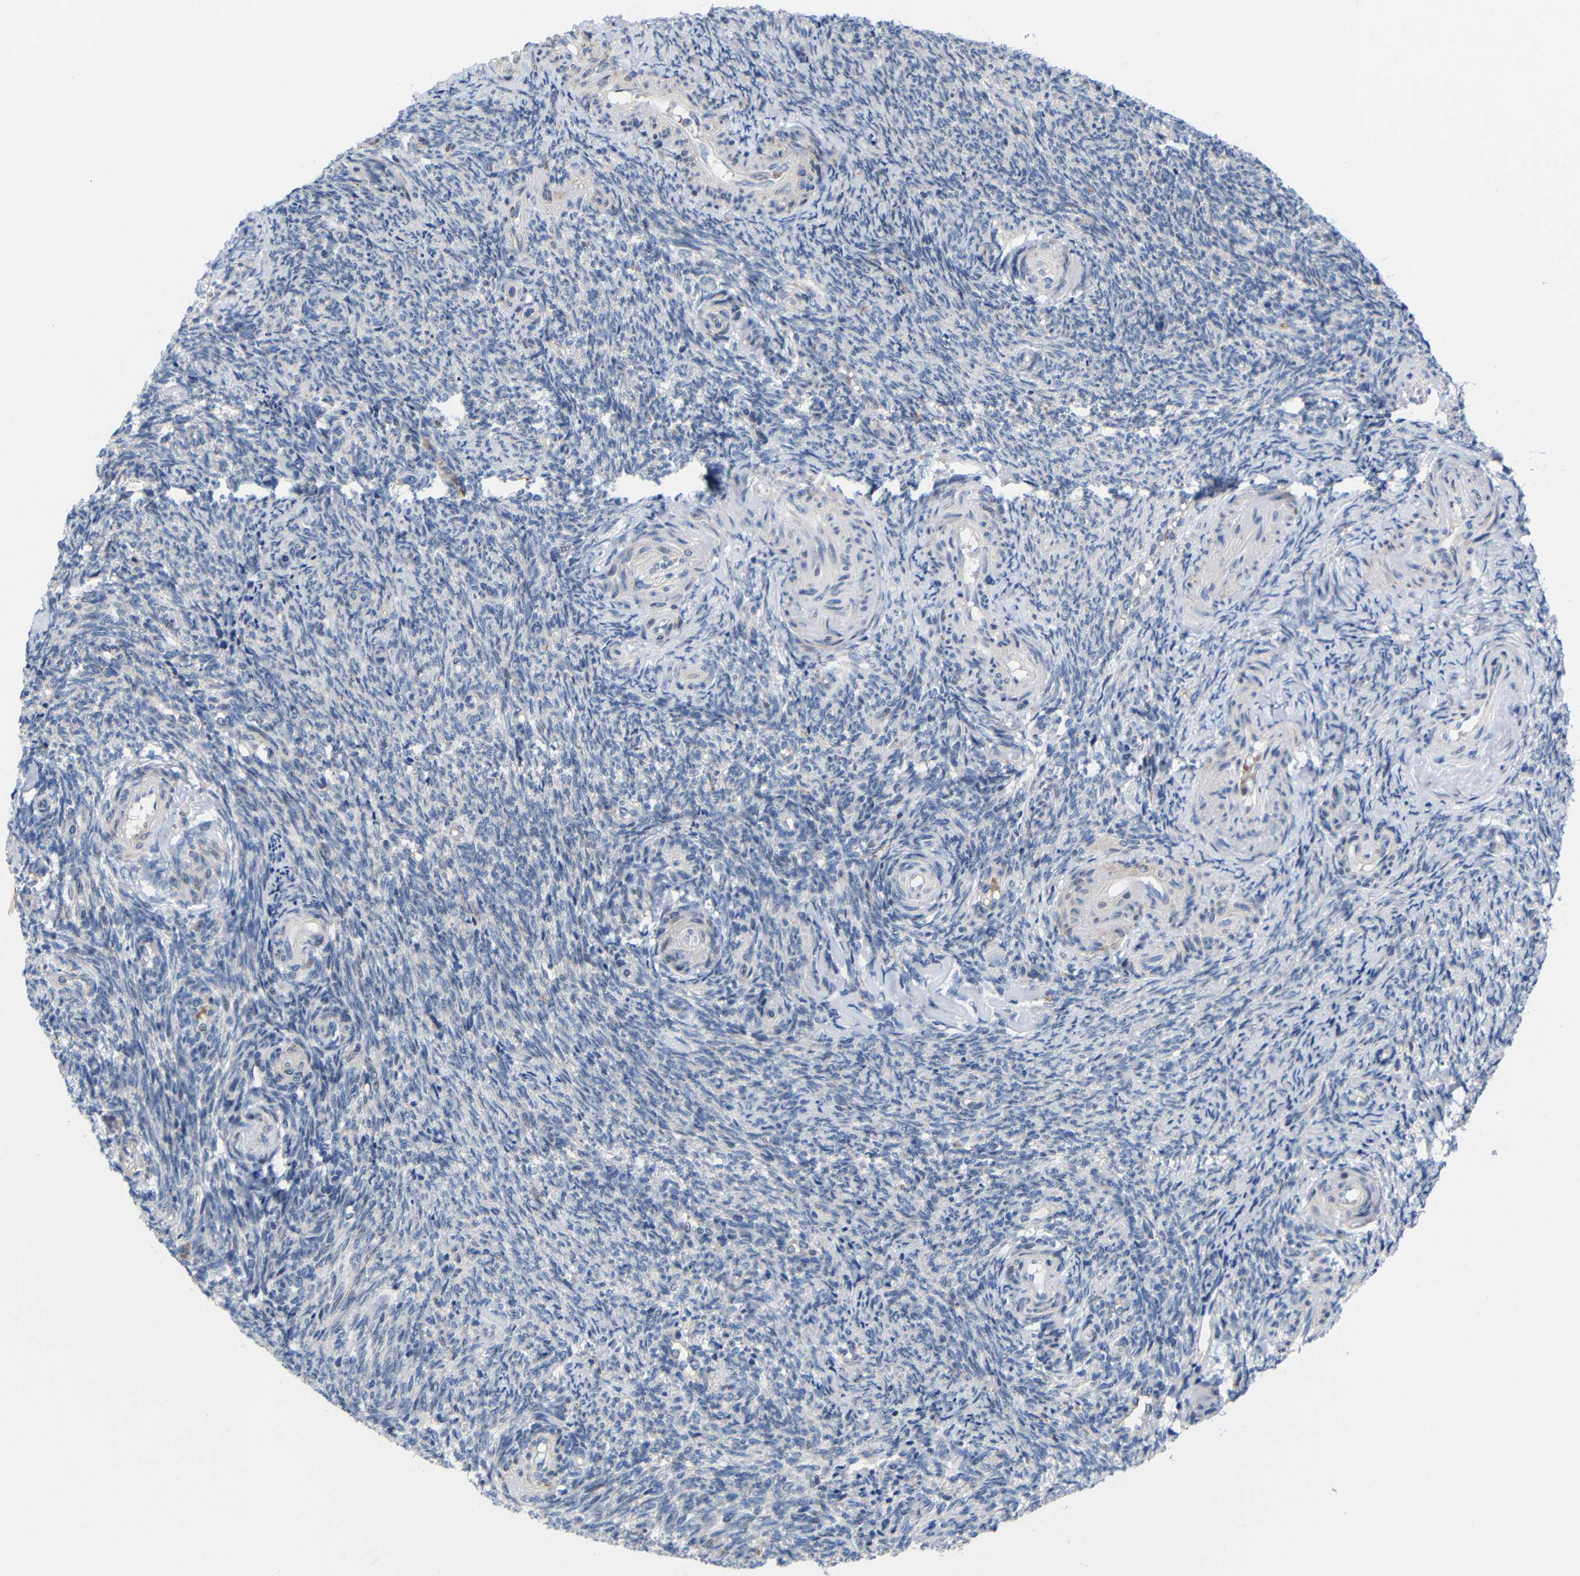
{"staining": {"intensity": "negative", "quantity": "none", "location": "none"}, "tissue": "ovary", "cell_type": "Ovarian stroma cells", "image_type": "normal", "snomed": [{"axis": "morphology", "description": "Normal tissue, NOS"}, {"axis": "topography", "description": "Ovary"}], "caption": "This is an IHC histopathology image of benign ovary. There is no staining in ovarian stroma cells.", "gene": "CMTM1", "patient": {"sex": "female", "age": 41}}